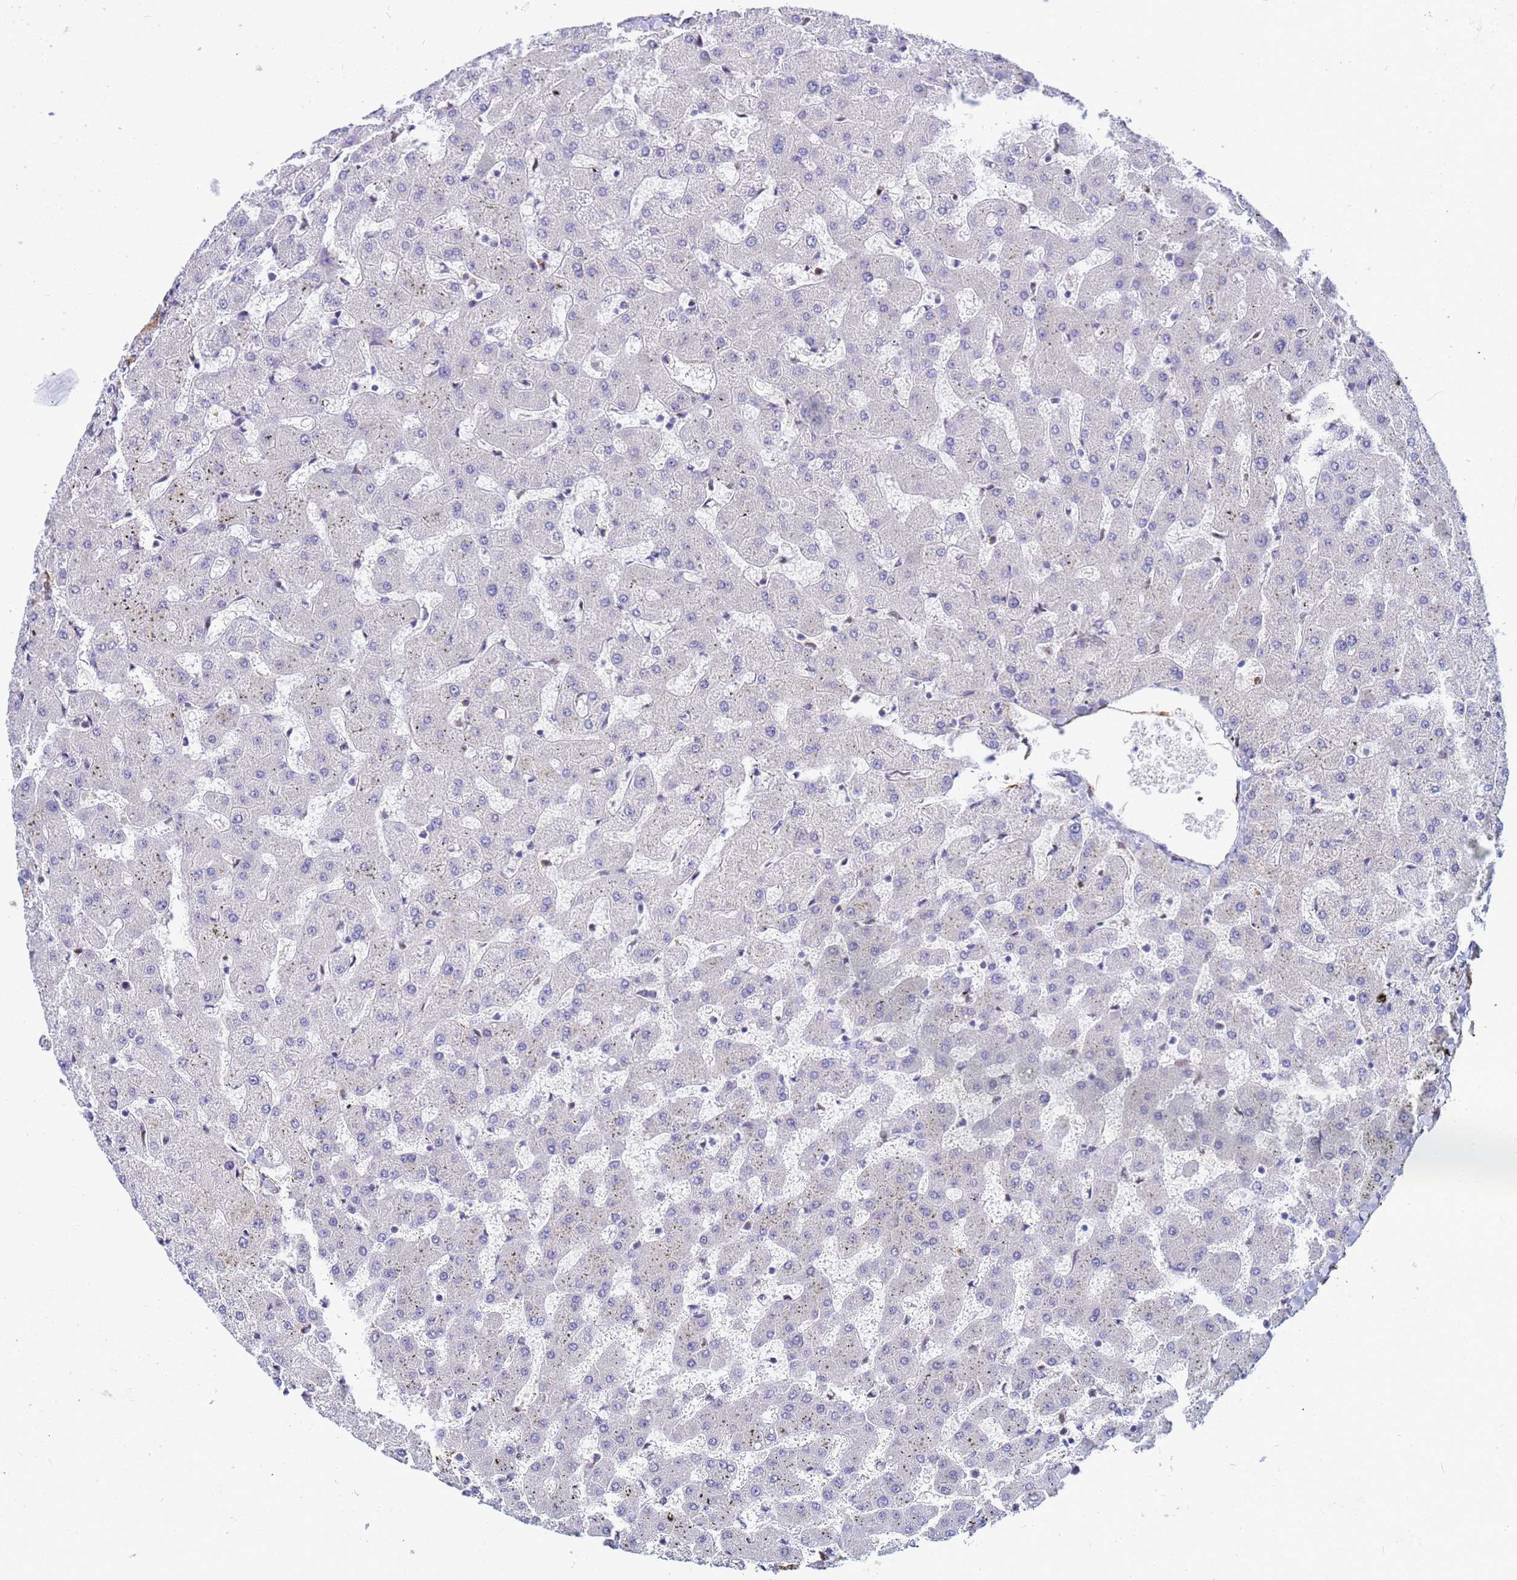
{"staining": {"intensity": "moderate", "quantity": ">75%", "location": "cytoplasmic/membranous"}, "tissue": "liver", "cell_type": "Cholangiocytes", "image_type": "normal", "snomed": [{"axis": "morphology", "description": "Normal tissue, NOS"}, {"axis": "topography", "description": "Liver"}], "caption": "IHC of benign human liver displays medium levels of moderate cytoplasmic/membranous positivity in approximately >75% of cholangiocytes. (DAB IHC, brown staining for protein, blue staining for nuclei).", "gene": "SLC25A37", "patient": {"sex": "female", "age": 63}}